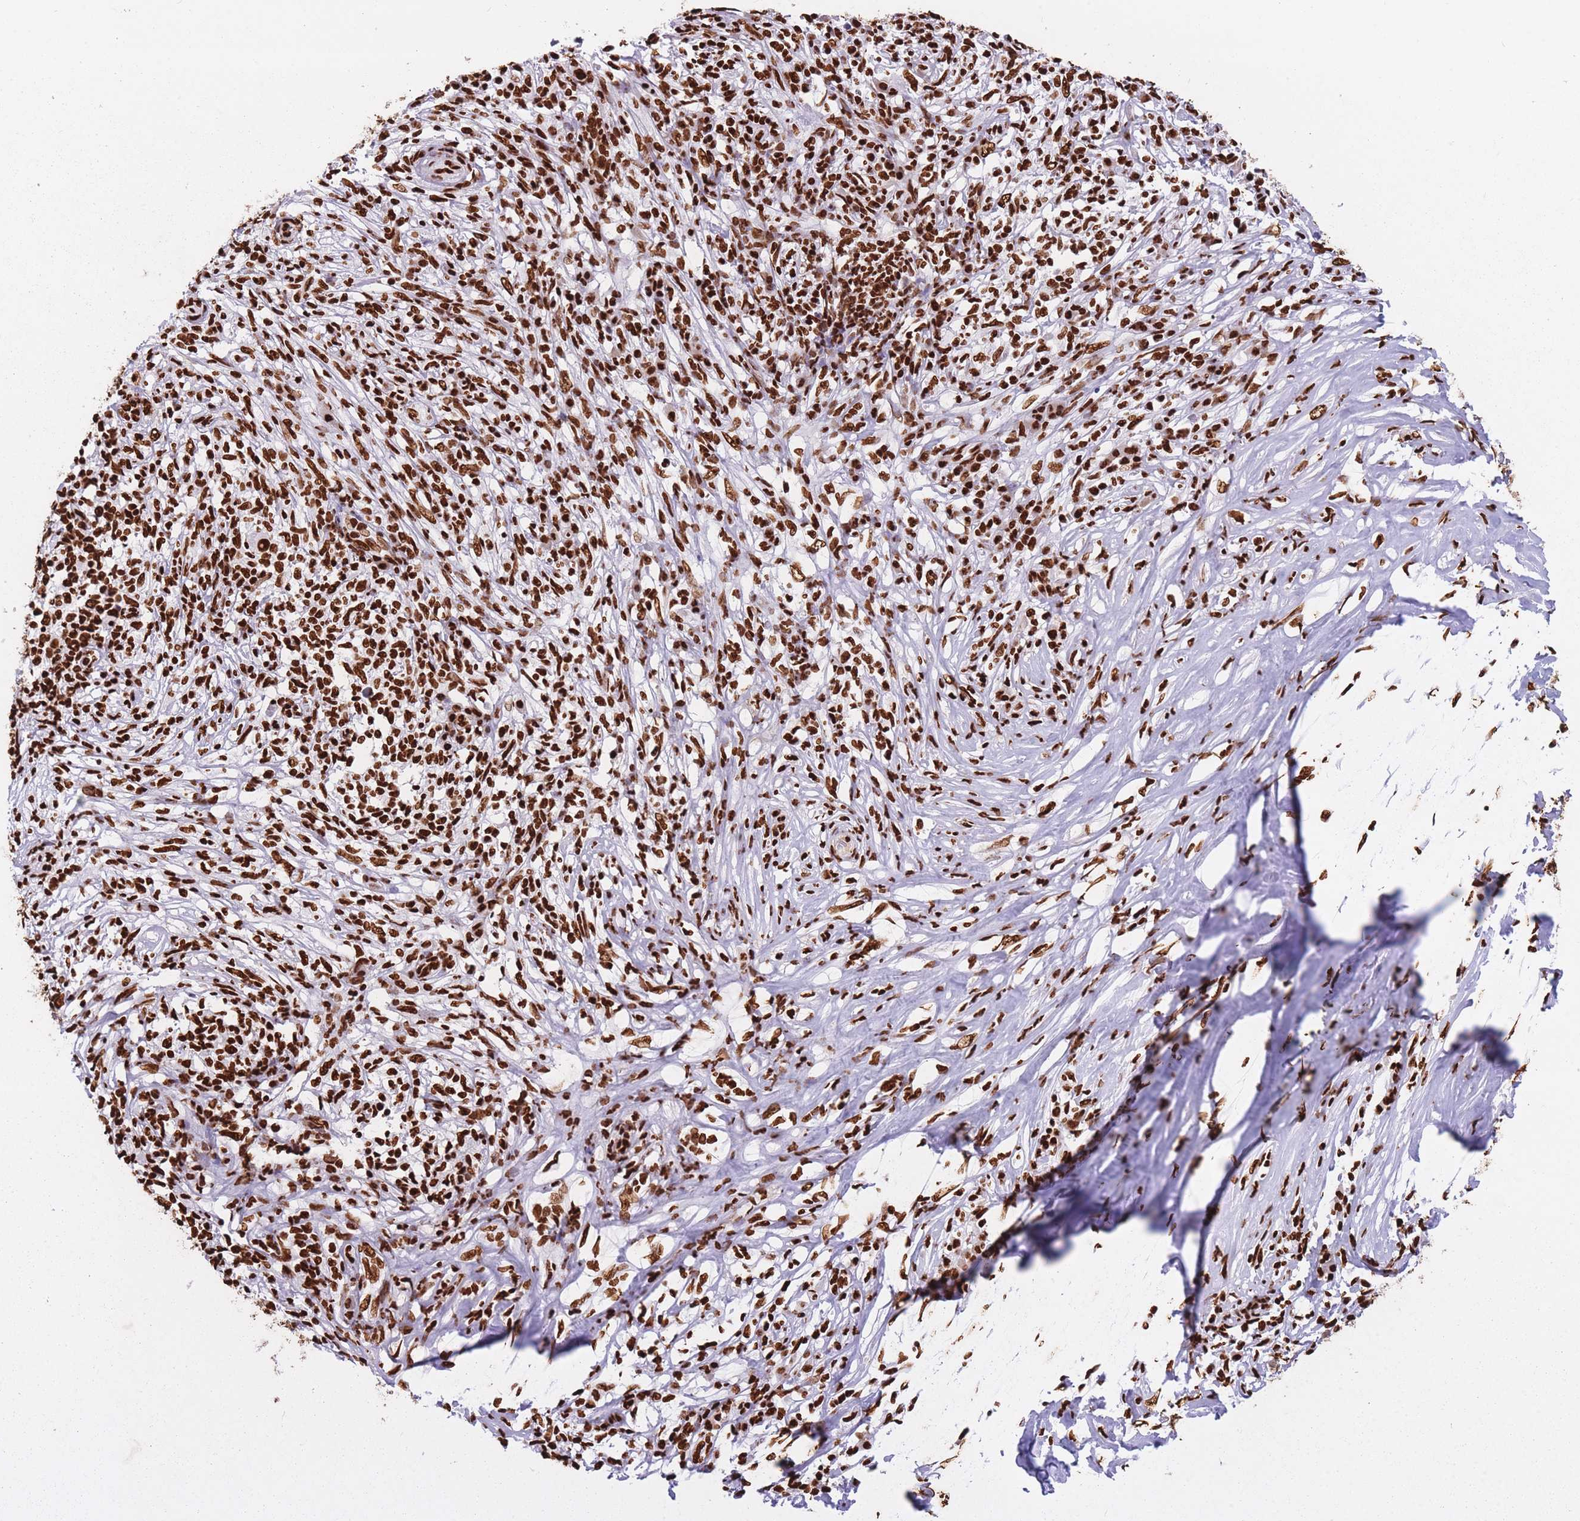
{"staining": {"intensity": "strong", "quantity": ">75%", "location": "nuclear"}, "tissue": "melanoma", "cell_type": "Tumor cells", "image_type": "cancer", "snomed": [{"axis": "morphology", "description": "Malignant melanoma, NOS"}, {"axis": "topography", "description": "Skin"}], "caption": "A histopathology image of malignant melanoma stained for a protein reveals strong nuclear brown staining in tumor cells.", "gene": "HNRNPUL1", "patient": {"sex": "male", "age": 66}}